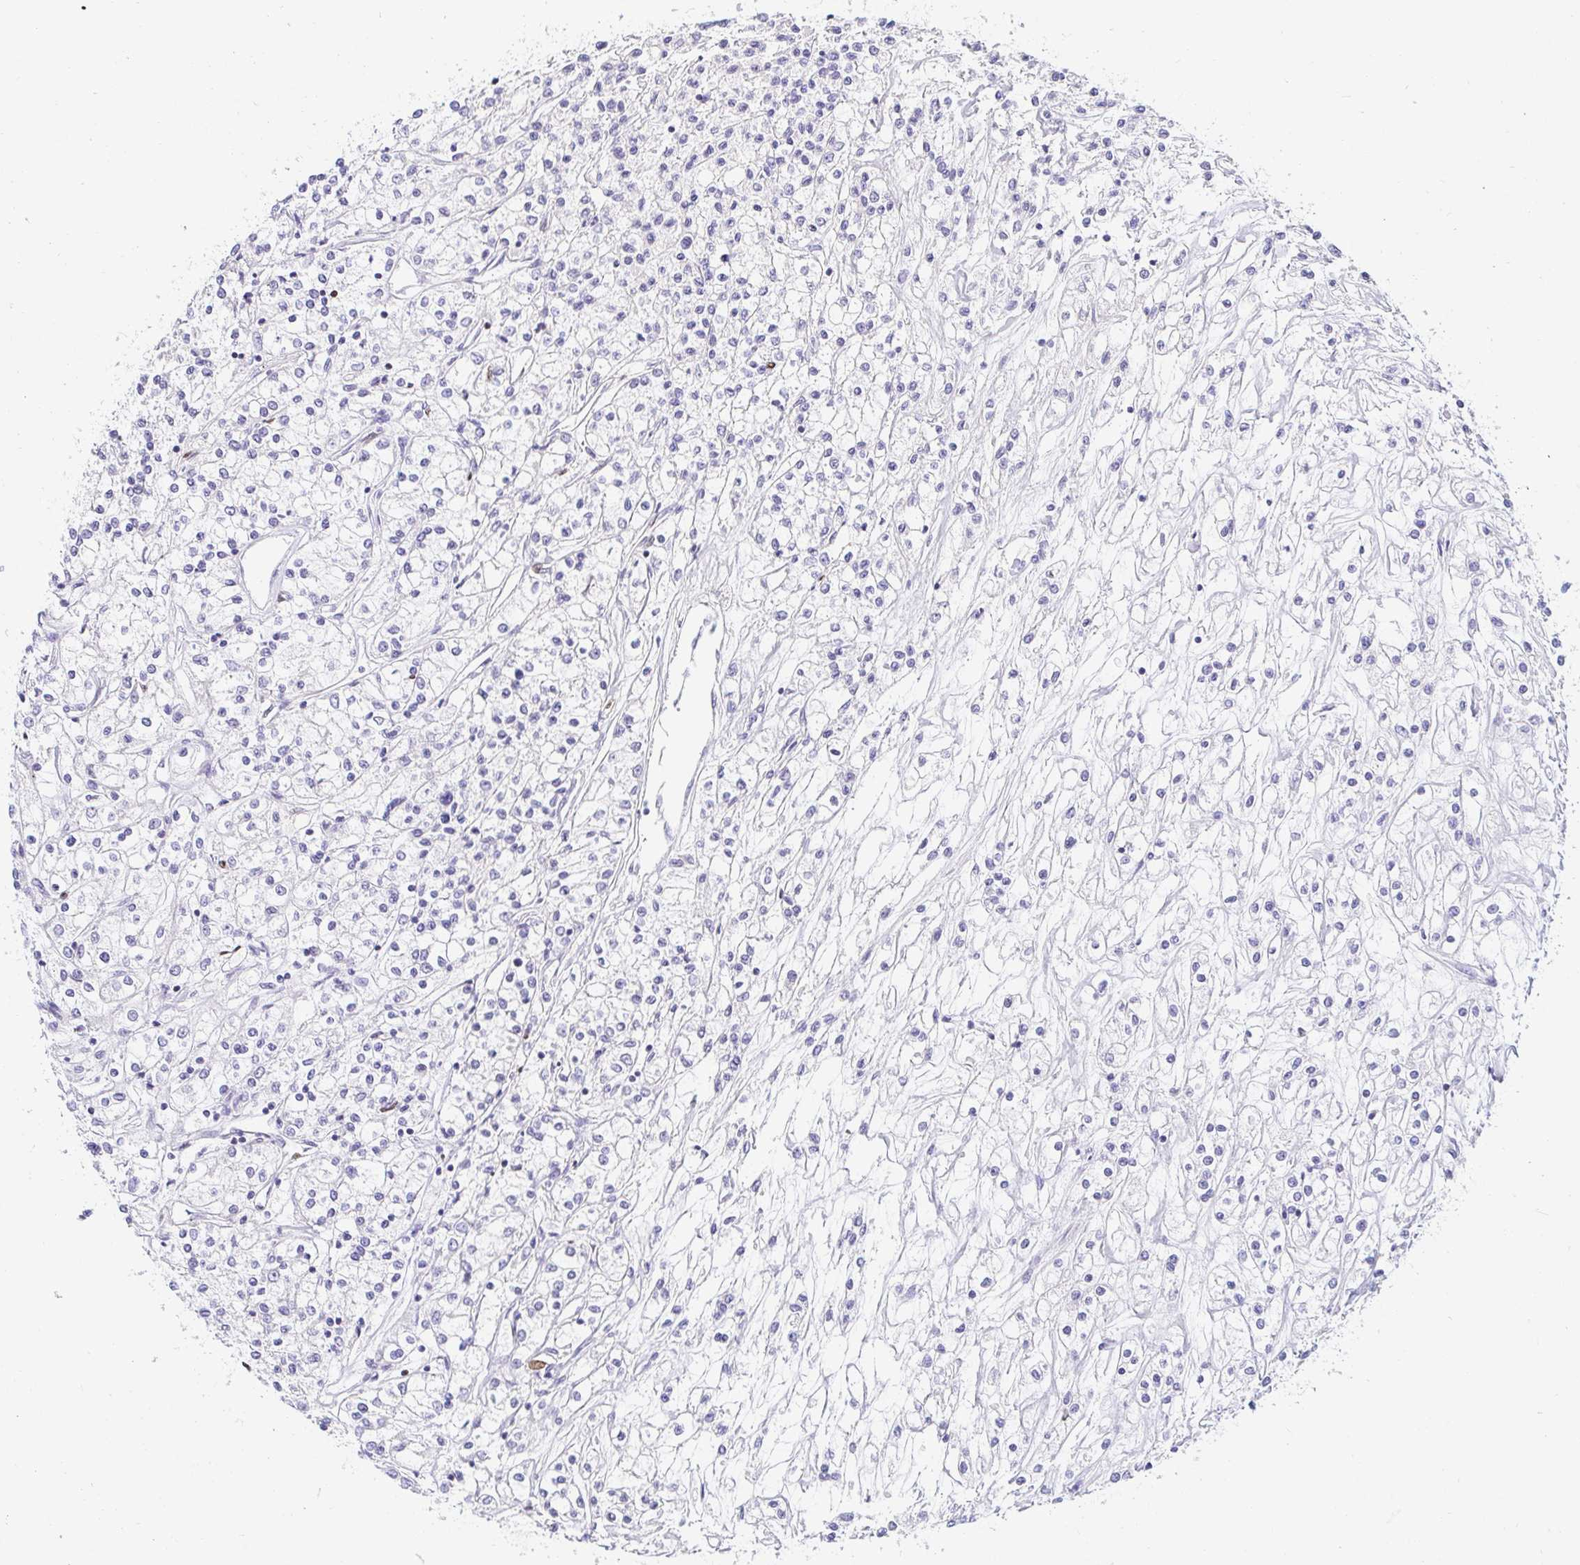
{"staining": {"intensity": "negative", "quantity": "none", "location": "none"}, "tissue": "renal cancer", "cell_type": "Tumor cells", "image_type": "cancer", "snomed": [{"axis": "morphology", "description": "Adenocarcinoma, NOS"}, {"axis": "topography", "description": "Kidney"}], "caption": "Micrograph shows no protein staining in tumor cells of renal adenocarcinoma tissue.", "gene": "CAPSL", "patient": {"sex": "female", "age": 59}}